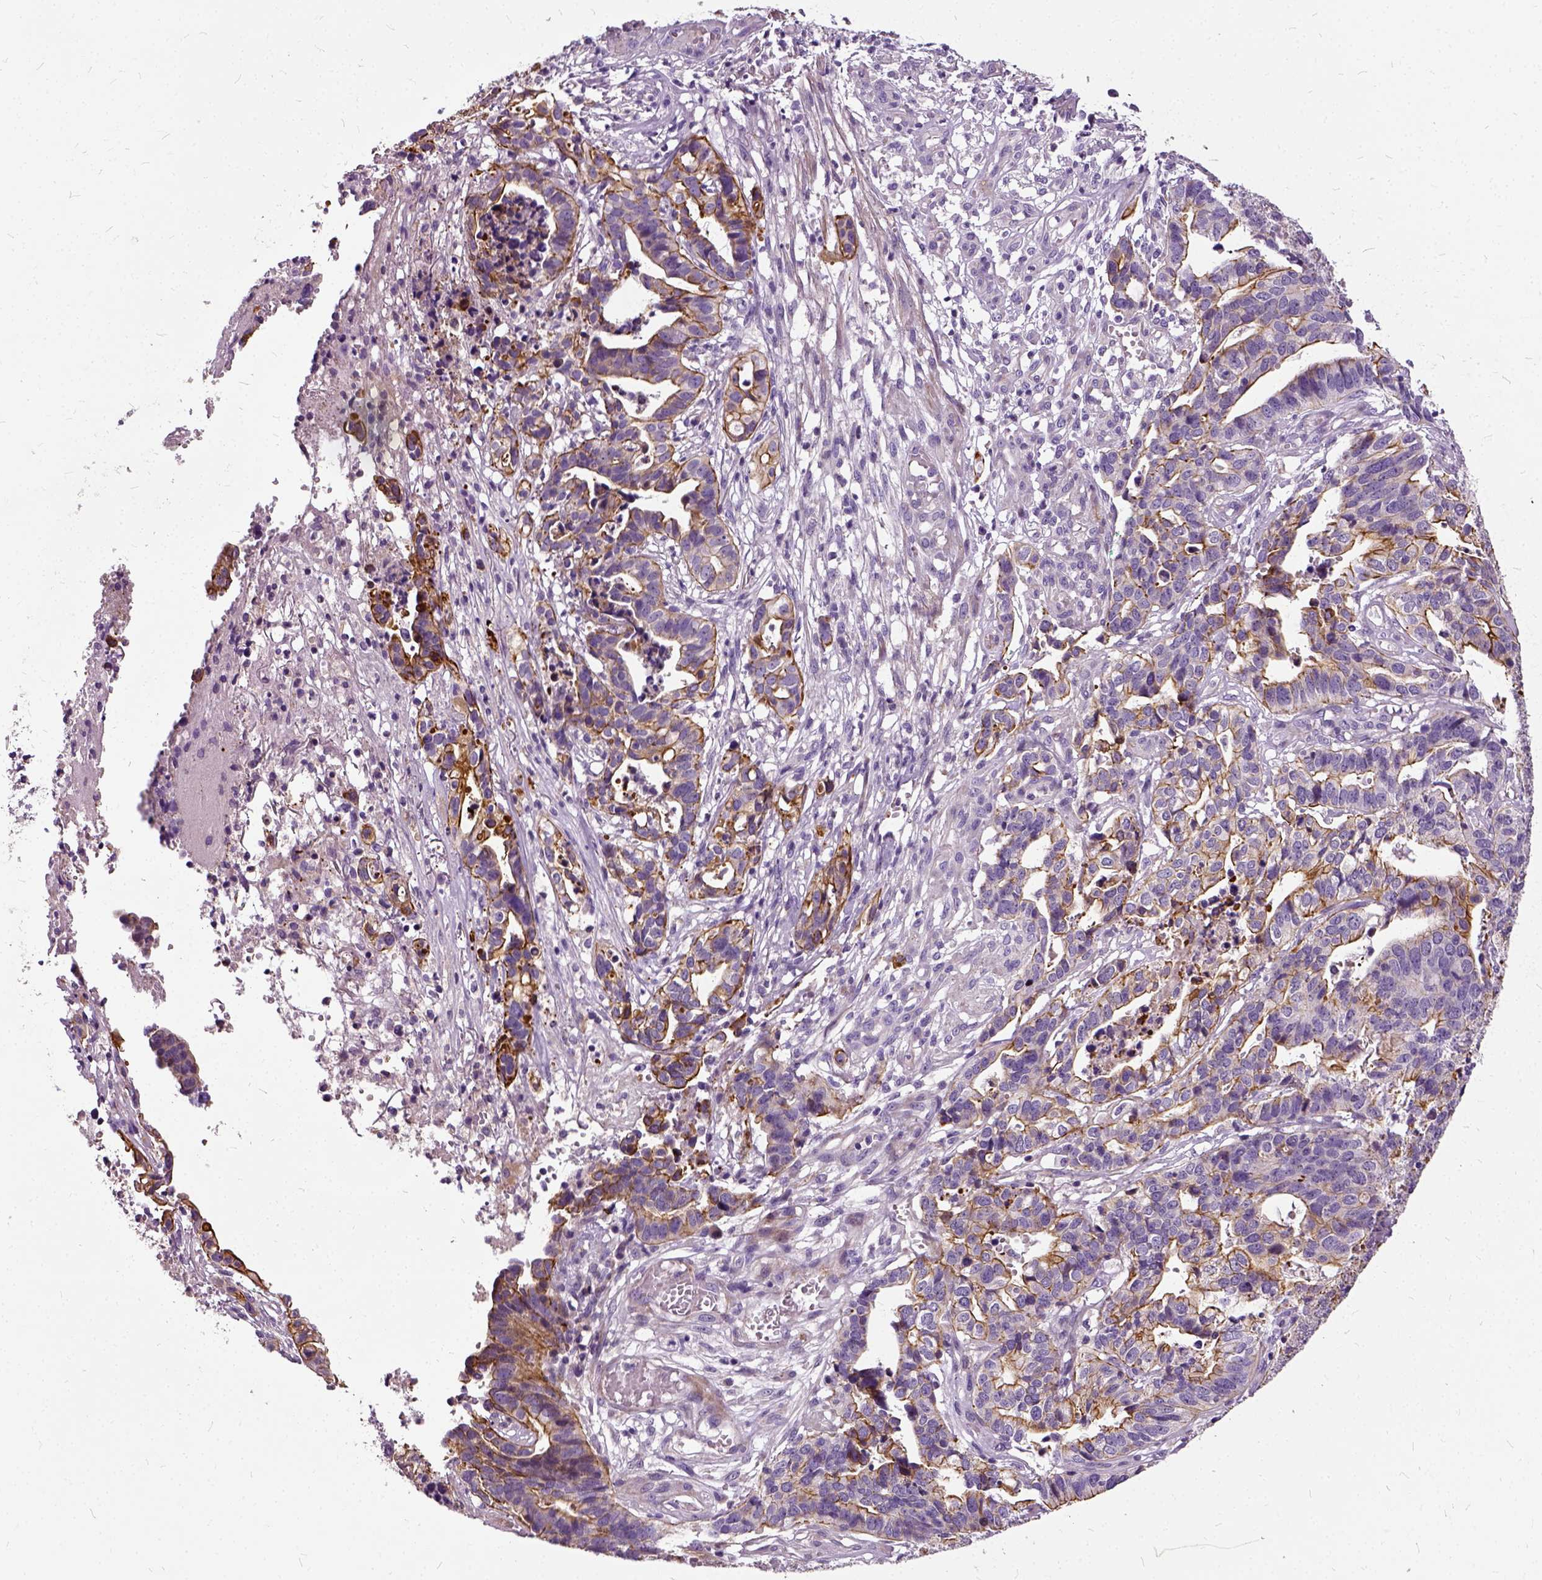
{"staining": {"intensity": "moderate", "quantity": "25%-75%", "location": "cytoplasmic/membranous"}, "tissue": "stomach cancer", "cell_type": "Tumor cells", "image_type": "cancer", "snomed": [{"axis": "morphology", "description": "Adenocarcinoma, NOS"}, {"axis": "topography", "description": "Stomach, upper"}], "caption": "Protein expression analysis of stomach cancer shows moderate cytoplasmic/membranous staining in about 25%-75% of tumor cells.", "gene": "ILRUN", "patient": {"sex": "female", "age": 67}}